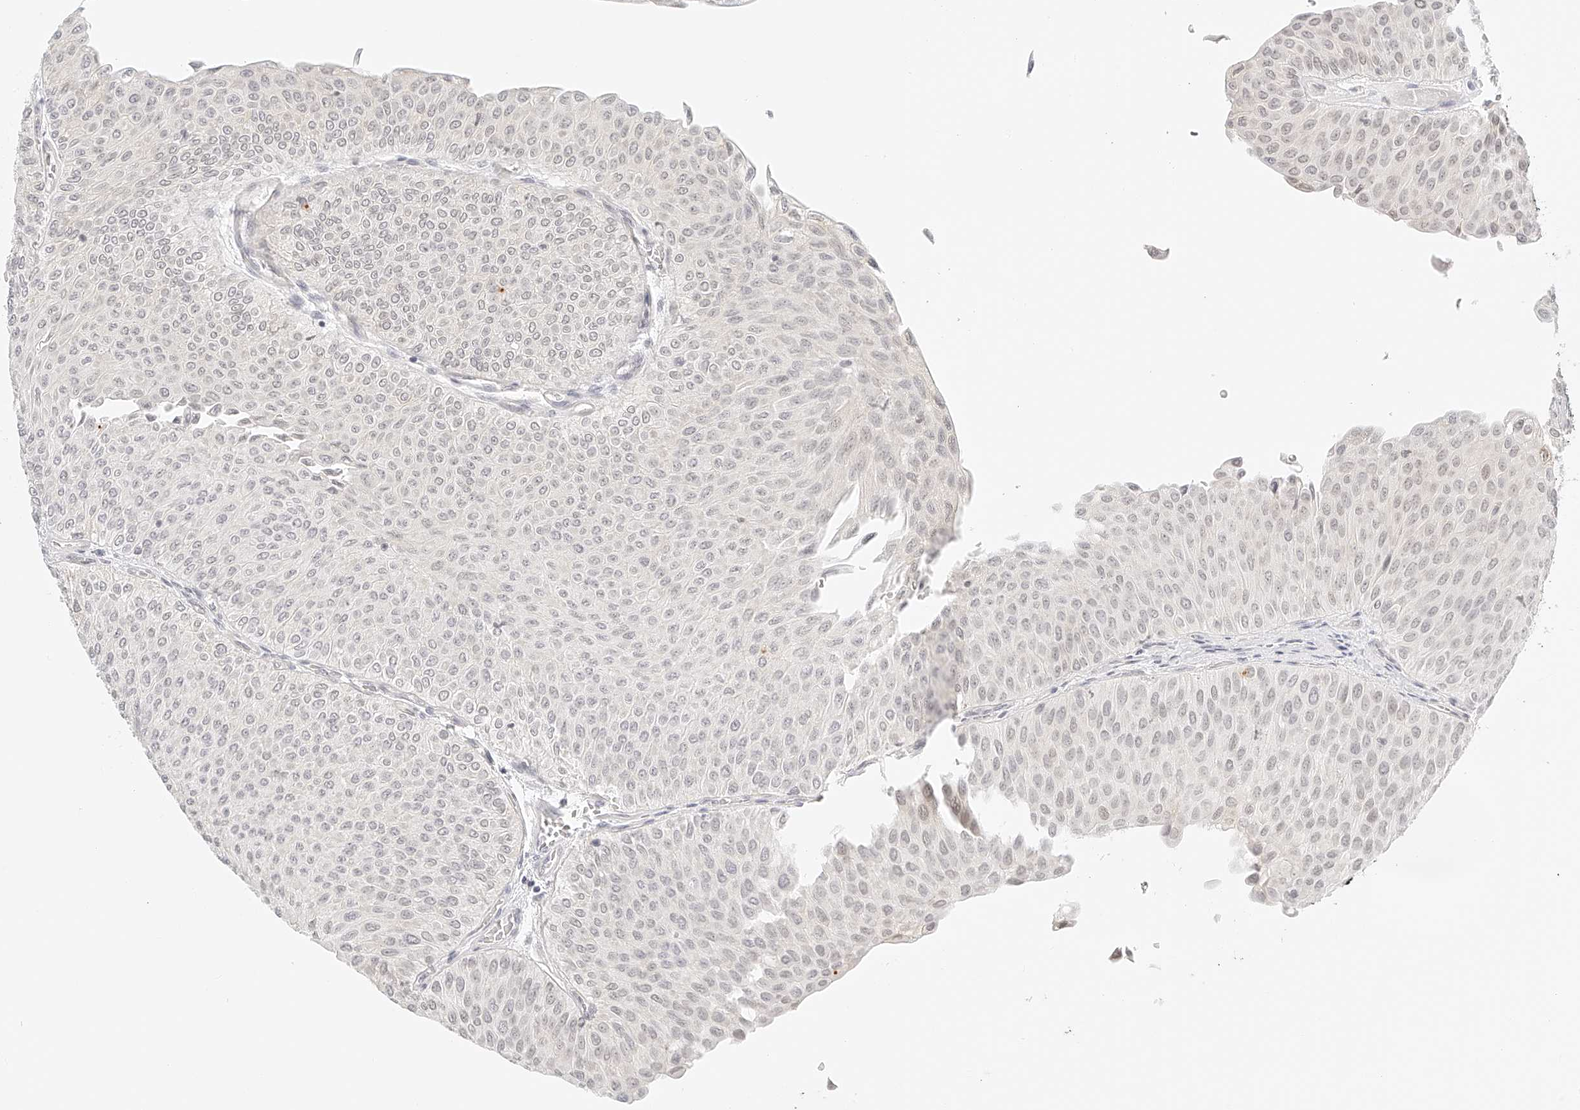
{"staining": {"intensity": "negative", "quantity": "none", "location": "none"}, "tissue": "urothelial cancer", "cell_type": "Tumor cells", "image_type": "cancer", "snomed": [{"axis": "morphology", "description": "Urothelial carcinoma, Low grade"}, {"axis": "topography", "description": "Urinary bladder"}], "caption": "Immunohistochemistry of human urothelial cancer shows no positivity in tumor cells.", "gene": "ZFP69", "patient": {"sex": "male", "age": 78}}